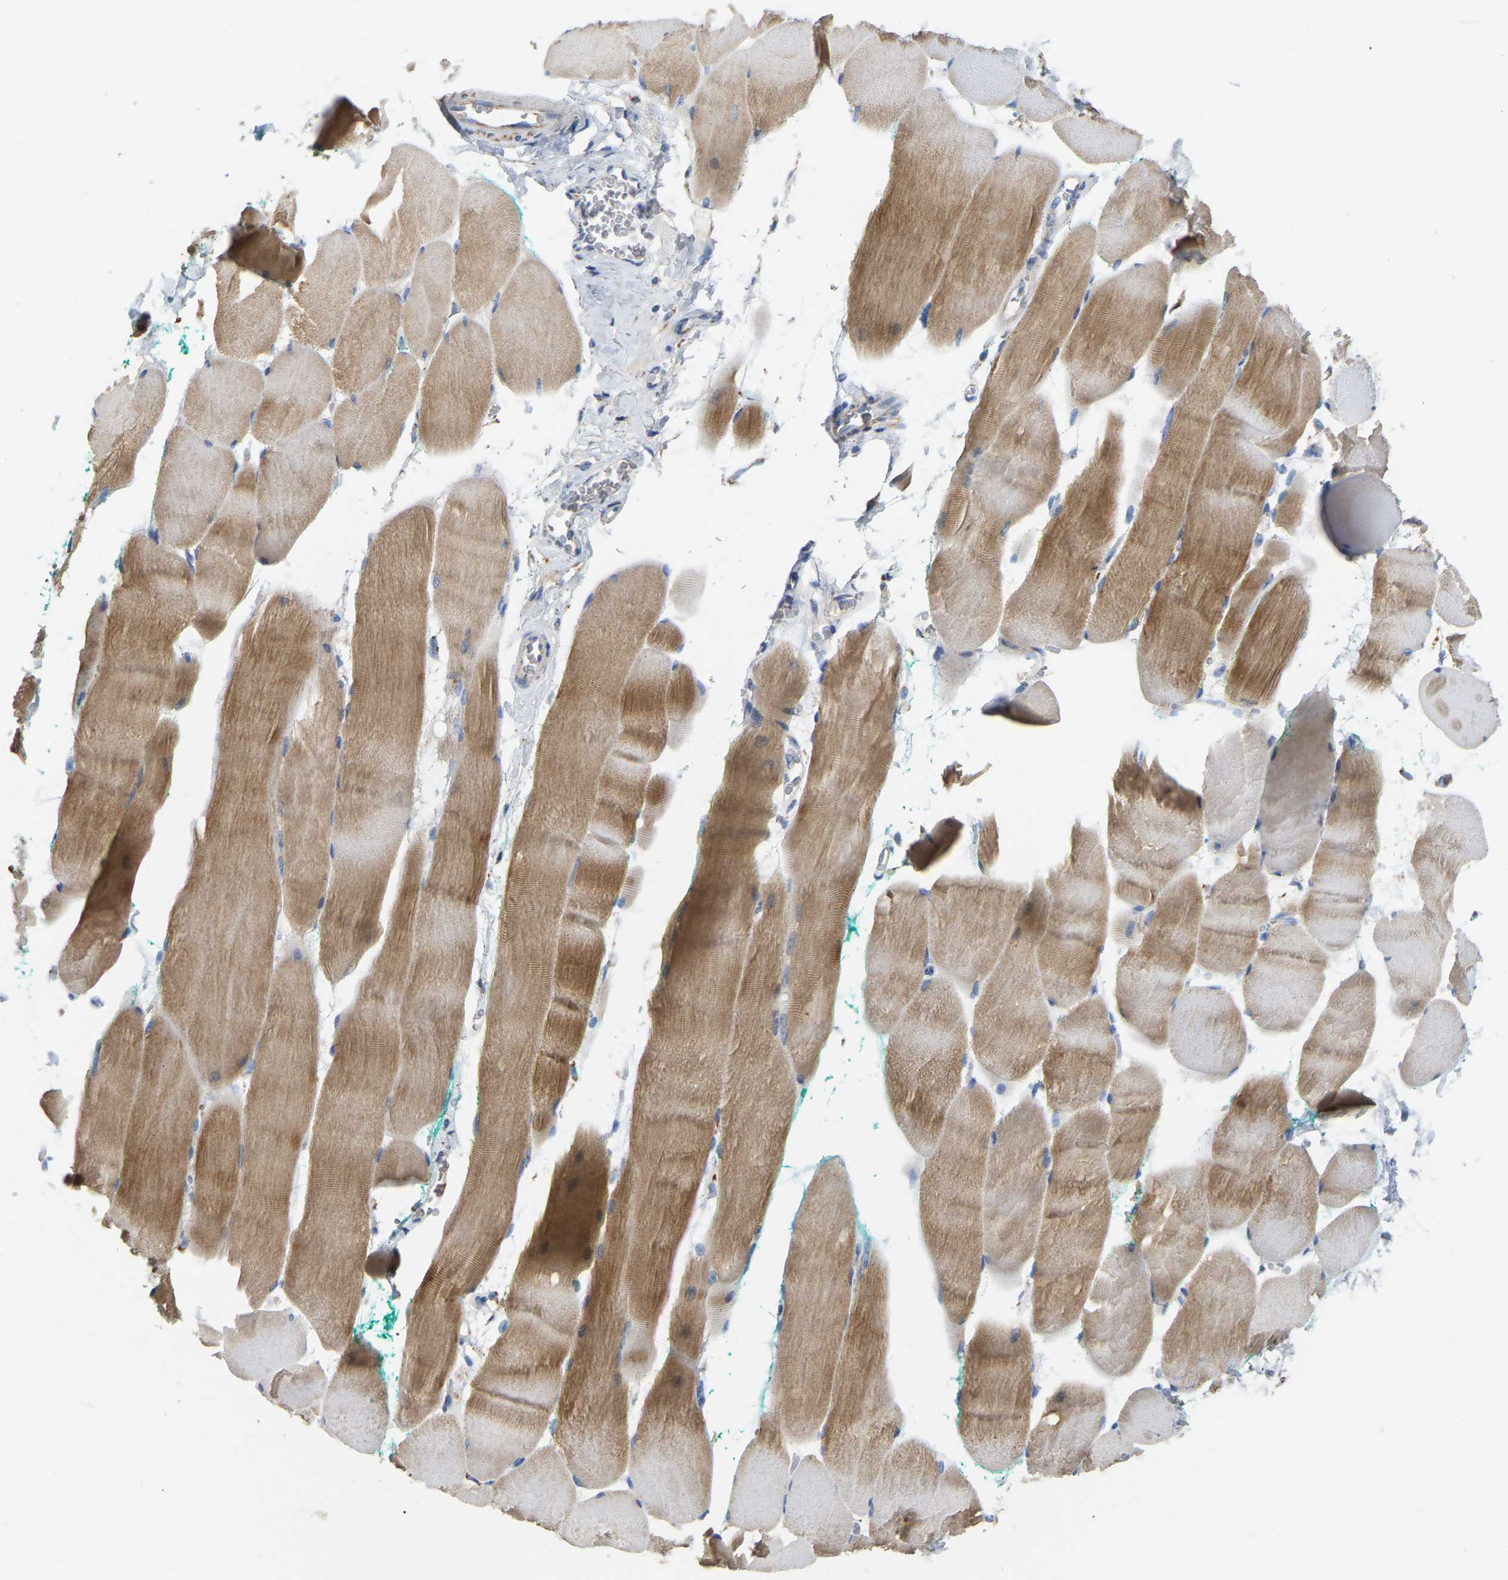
{"staining": {"intensity": "moderate", "quantity": ">75%", "location": "cytoplasmic/membranous"}, "tissue": "skeletal muscle", "cell_type": "Myocytes", "image_type": "normal", "snomed": [{"axis": "morphology", "description": "Normal tissue, NOS"}, {"axis": "morphology", "description": "Squamous cell carcinoma, NOS"}, {"axis": "topography", "description": "Skeletal muscle"}], "caption": "Benign skeletal muscle exhibits moderate cytoplasmic/membranous positivity in approximately >75% of myocytes, visualized by immunohistochemistry. The protein is stained brown, and the nuclei are stained in blue (DAB (3,3'-diaminobenzidine) IHC with brightfield microscopy, high magnification).", "gene": "HIBADH", "patient": {"sex": "male", "age": 51}}